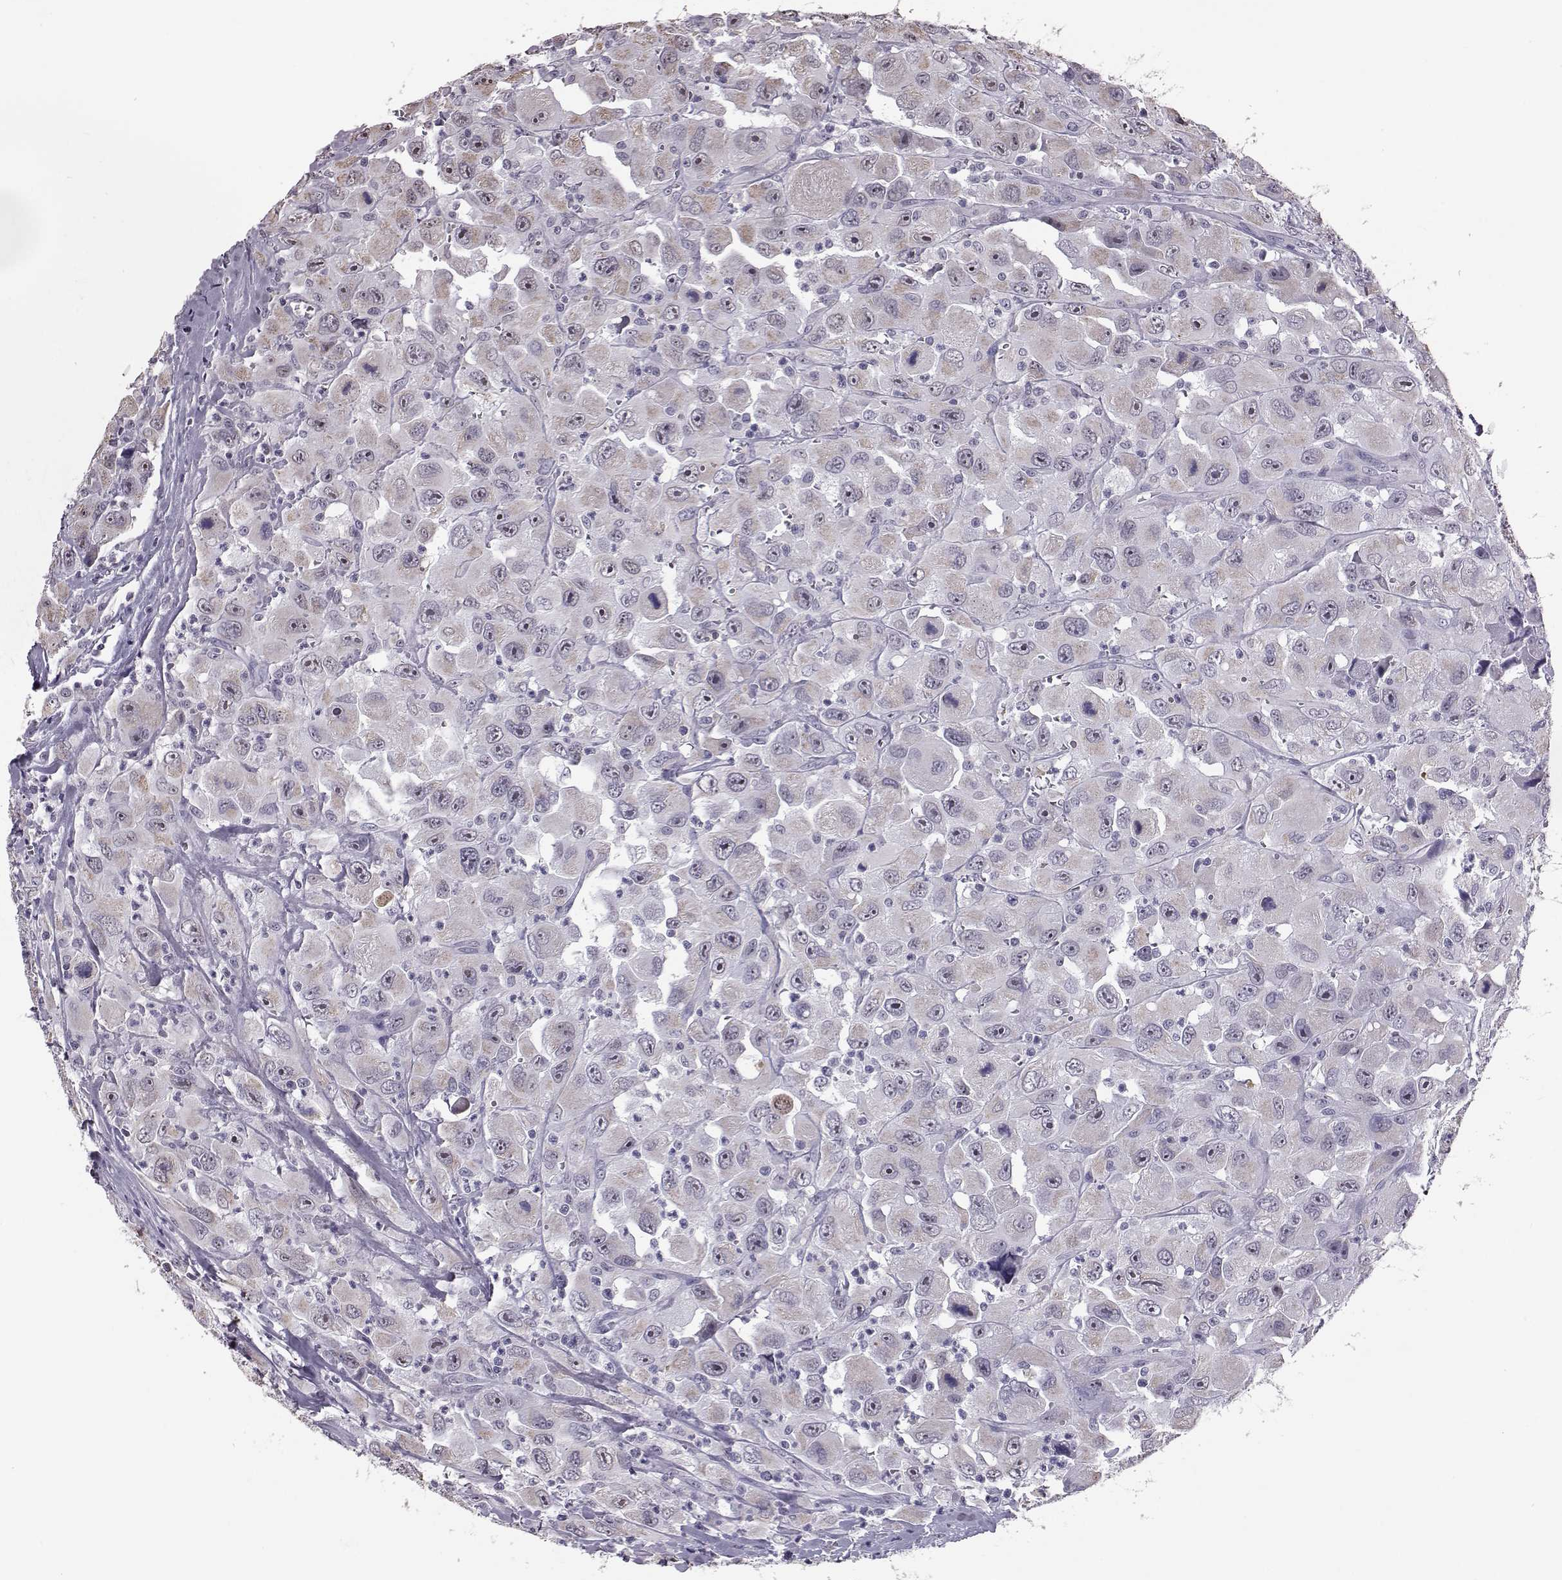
{"staining": {"intensity": "negative", "quantity": "none", "location": "none"}, "tissue": "head and neck cancer", "cell_type": "Tumor cells", "image_type": "cancer", "snomed": [{"axis": "morphology", "description": "Squamous cell carcinoma, NOS"}, {"axis": "morphology", "description": "Squamous cell carcinoma, metastatic, NOS"}, {"axis": "topography", "description": "Oral tissue"}, {"axis": "topography", "description": "Head-Neck"}], "caption": "A photomicrograph of metastatic squamous cell carcinoma (head and neck) stained for a protein shows no brown staining in tumor cells. Brightfield microscopy of immunohistochemistry (IHC) stained with DAB (3,3'-diaminobenzidine) (brown) and hematoxylin (blue), captured at high magnification.", "gene": "ALDH3A1", "patient": {"sex": "female", "age": 85}}